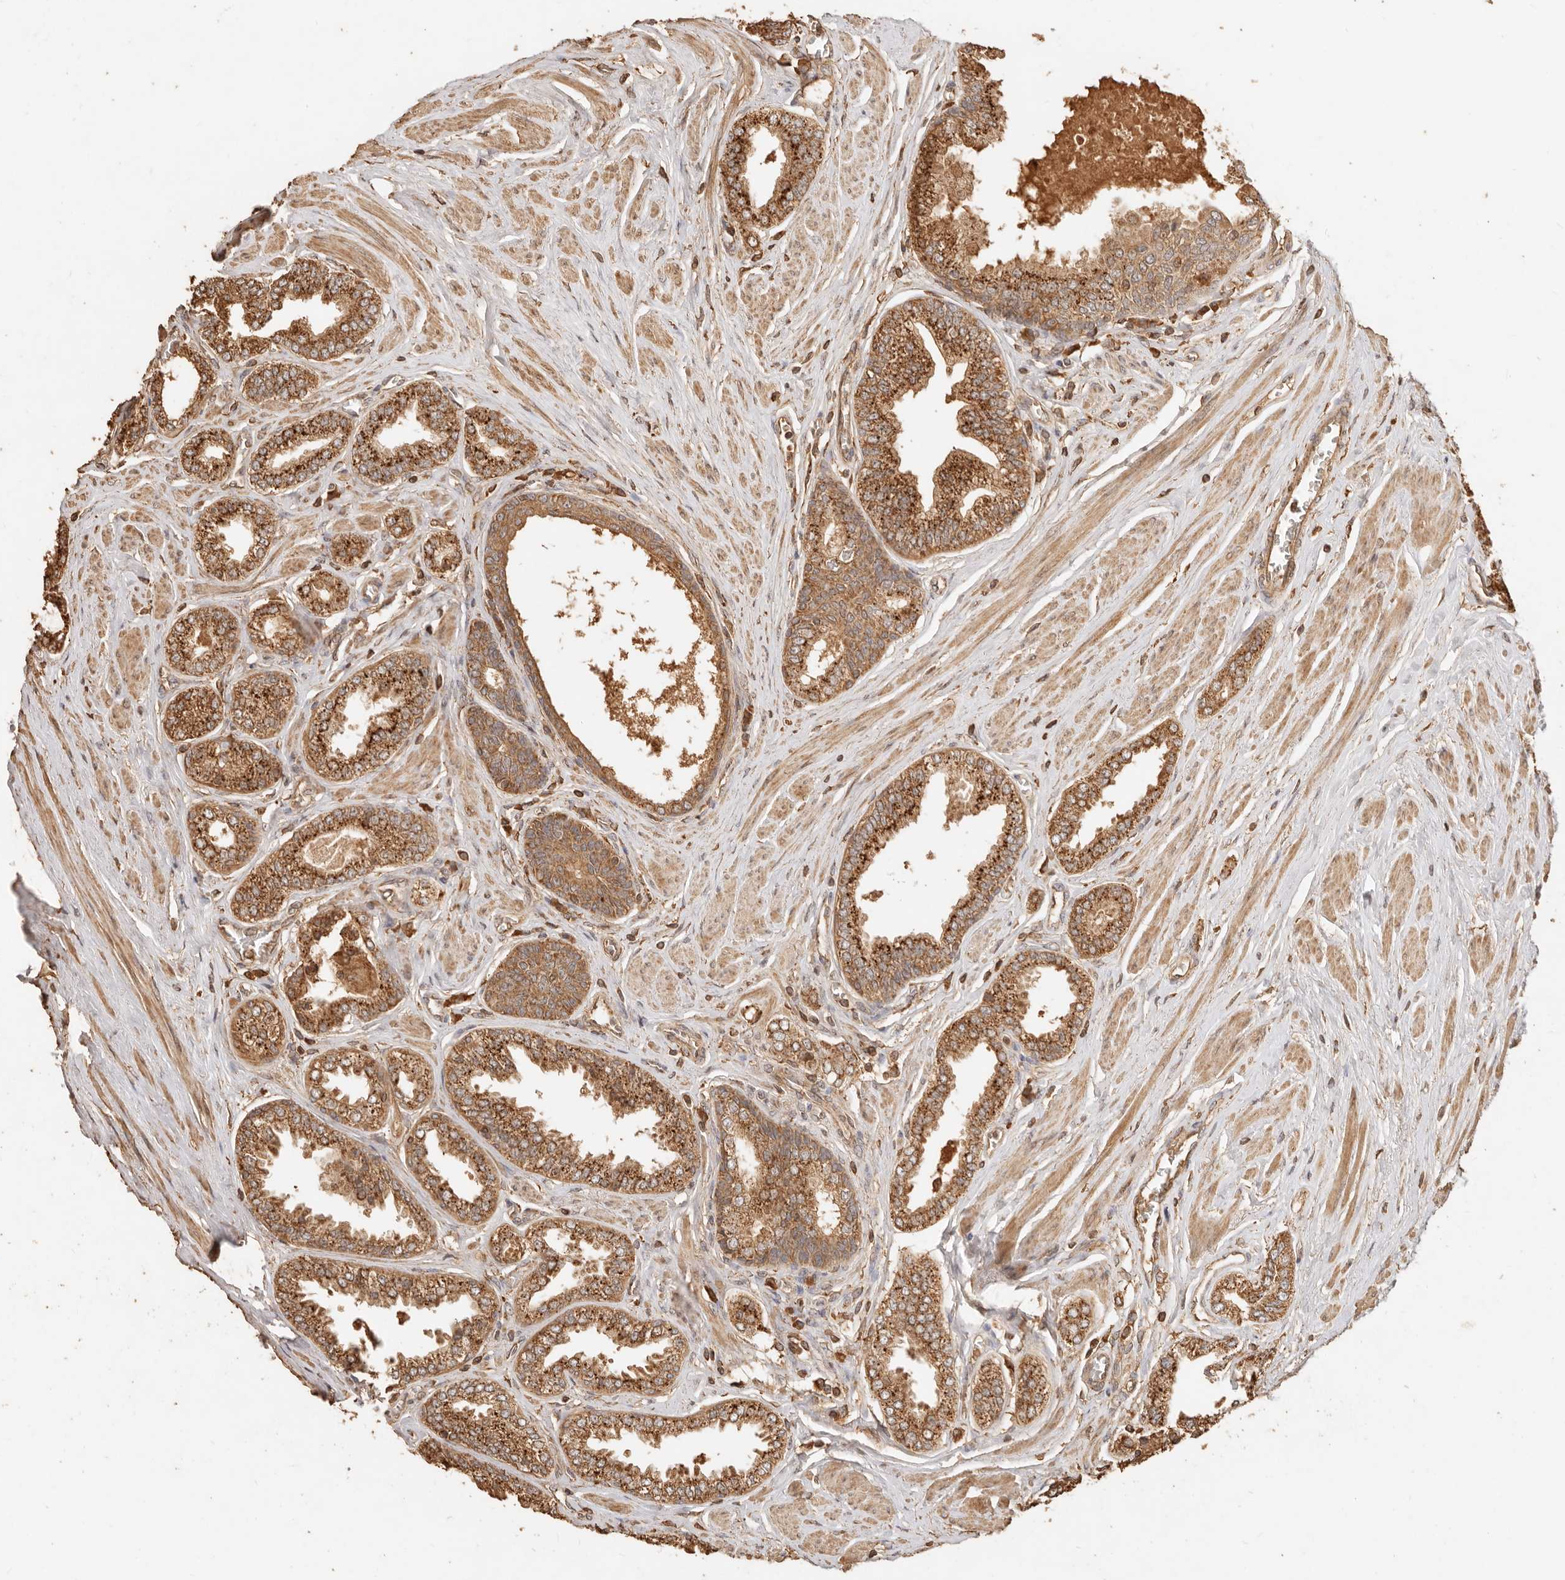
{"staining": {"intensity": "strong", "quantity": ">75%", "location": "cytoplasmic/membranous"}, "tissue": "prostate cancer", "cell_type": "Tumor cells", "image_type": "cancer", "snomed": [{"axis": "morphology", "description": "Adenocarcinoma, Low grade"}, {"axis": "topography", "description": "Prostate"}], "caption": "Immunohistochemistry (IHC) (DAB (3,3'-diaminobenzidine)) staining of human prostate cancer displays strong cytoplasmic/membranous protein staining in approximately >75% of tumor cells.", "gene": "FAM180B", "patient": {"sex": "male", "age": 63}}